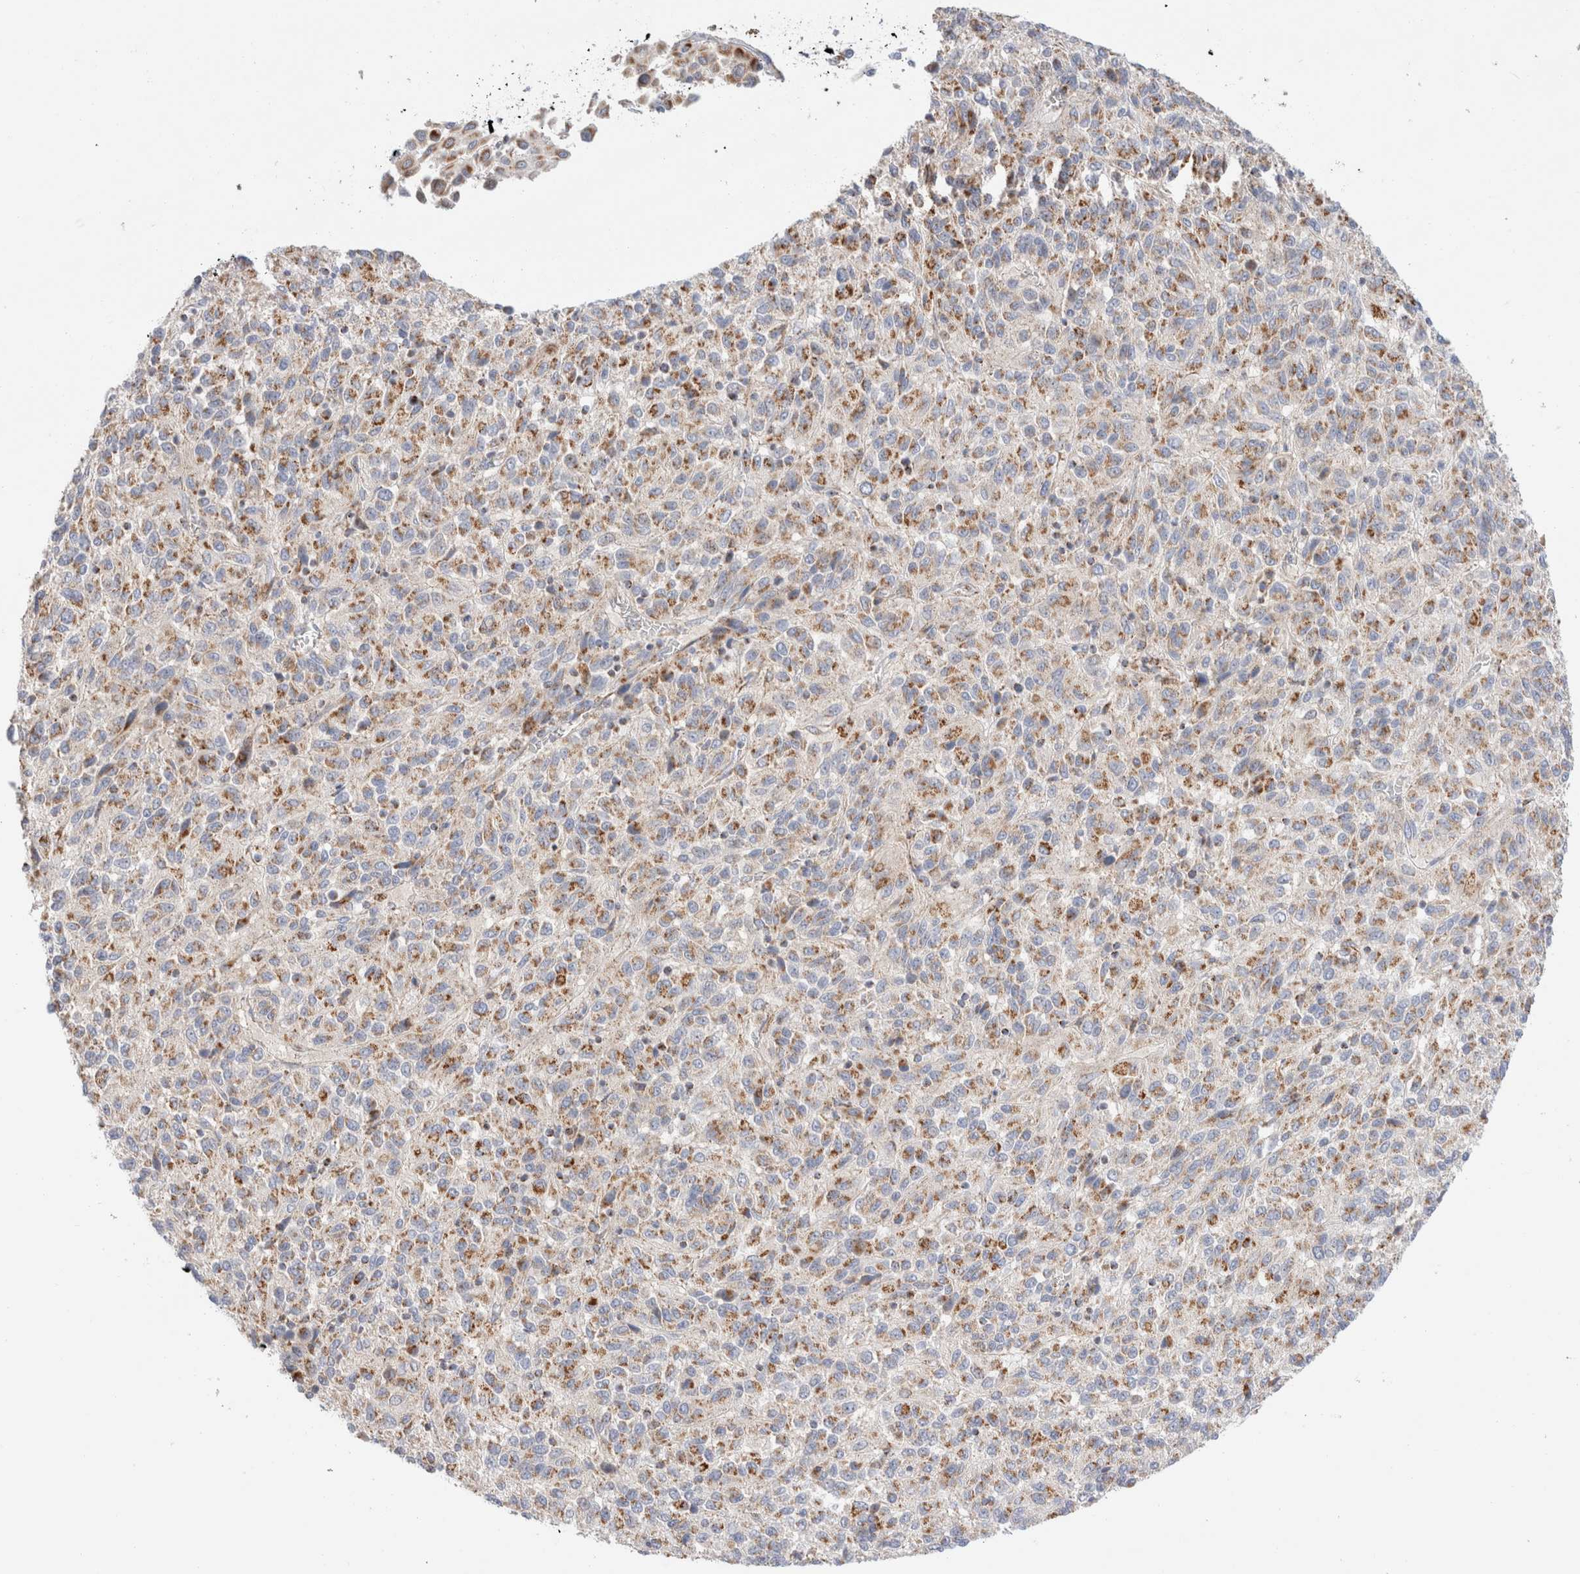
{"staining": {"intensity": "moderate", "quantity": ">75%", "location": "cytoplasmic/membranous"}, "tissue": "melanoma", "cell_type": "Tumor cells", "image_type": "cancer", "snomed": [{"axis": "morphology", "description": "Malignant melanoma, Metastatic site"}, {"axis": "topography", "description": "Lung"}], "caption": "Protein staining of malignant melanoma (metastatic site) tissue shows moderate cytoplasmic/membranous positivity in about >75% of tumor cells.", "gene": "ATP6V1C1", "patient": {"sex": "male", "age": 64}}